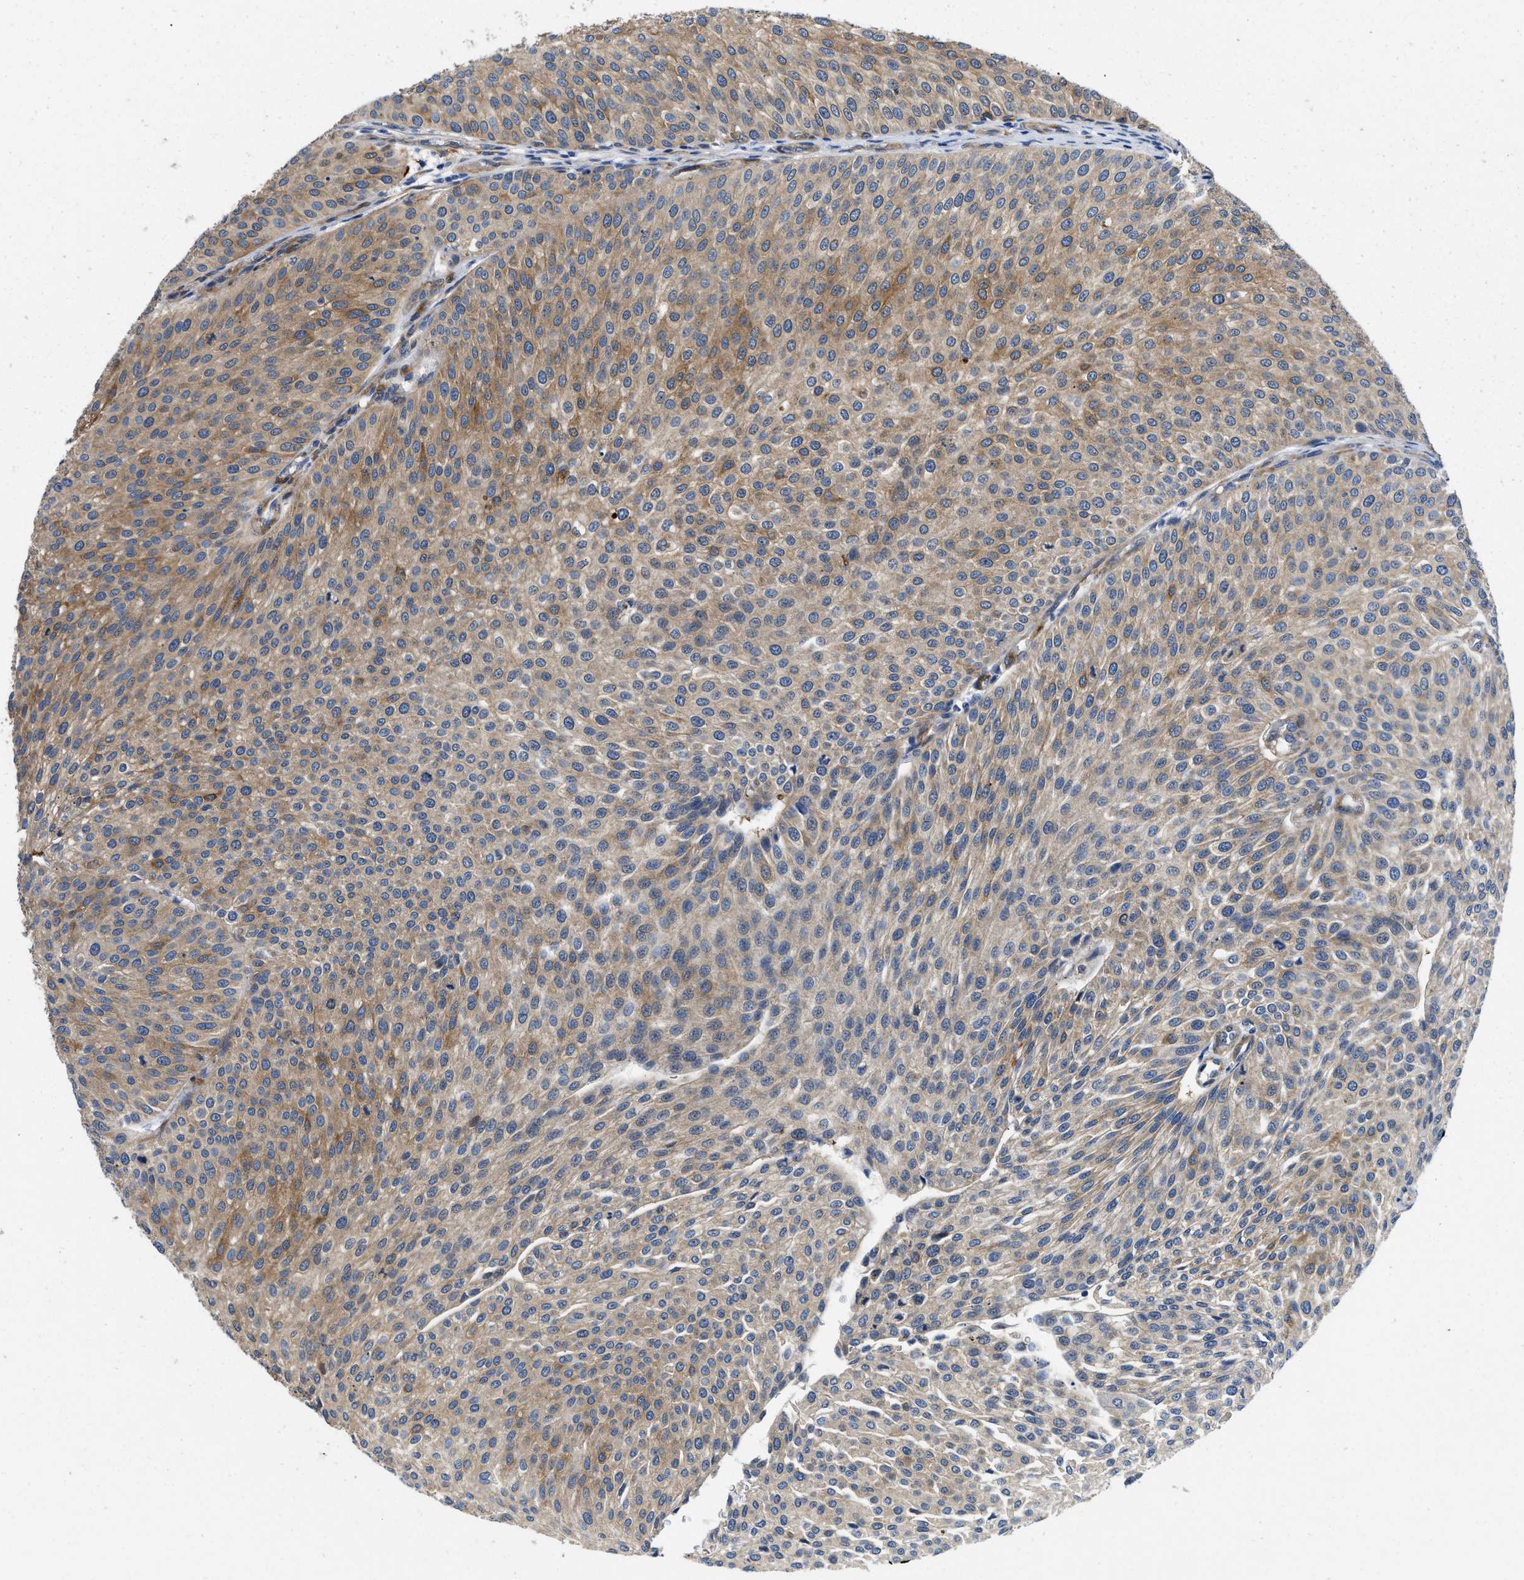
{"staining": {"intensity": "moderate", "quantity": ">75%", "location": "cytoplasmic/membranous"}, "tissue": "urothelial cancer", "cell_type": "Tumor cells", "image_type": "cancer", "snomed": [{"axis": "morphology", "description": "Urothelial carcinoma, Low grade"}, {"axis": "topography", "description": "Smooth muscle"}, {"axis": "topography", "description": "Urinary bladder"}], "caption": "A brown stain highlights moderate cytoplasmic/membranous positivity of a protein in human urothelial cancer tumor cells. The protein is stained brown, and the nuclei are stained in blue (DAB (3,3'-diaminobenzidine) IHC with brightfield microscopy, high magnification).", "gene": "RAPH1", "patient": {"sex": "male", "age": 60}}